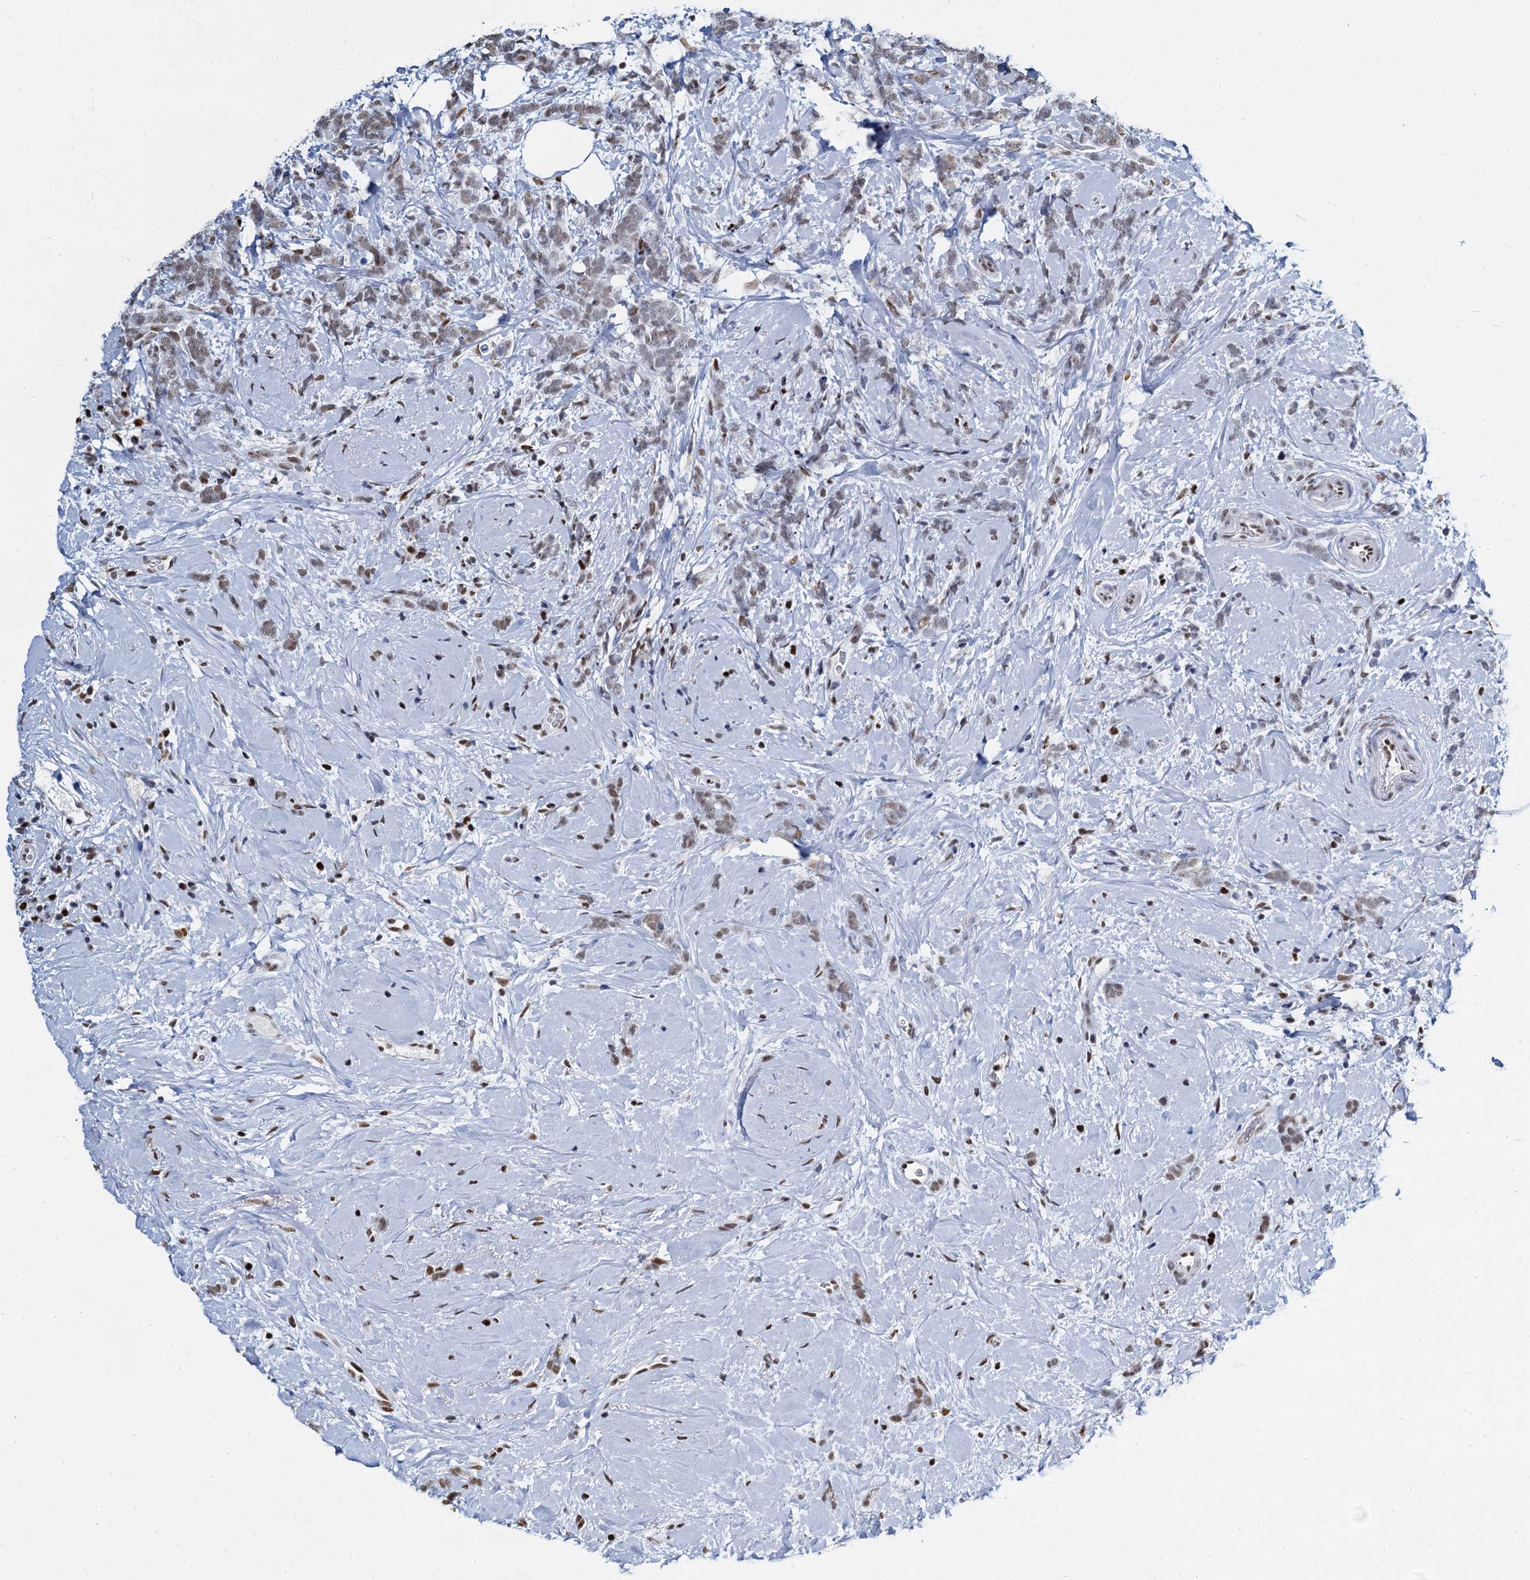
{"staining": {"intensity": "weak", "quantity": ">75%", "location": "nuclear"}, "tissue": "breast cancer", "cell_type": "Tumor cells", "image_type": "cancer", "snomed": [{"axis": "morphology", "description": "Lobular carcinoma"}, {"axis": "topography", "description": "Breast"}], "caption": "High-magnification brightfield microscopy of breast cancer (lobular carcinoma) stained with DAB (3,3'-diaminobenzidine) (brown) and counterstained with hematoxylin (blue). tumor cells exhibit weak nuclear positivity is appreciated in about>75% of cells.", "gene": "DCPS", "patient": {"sex": "female", "age": 58}}